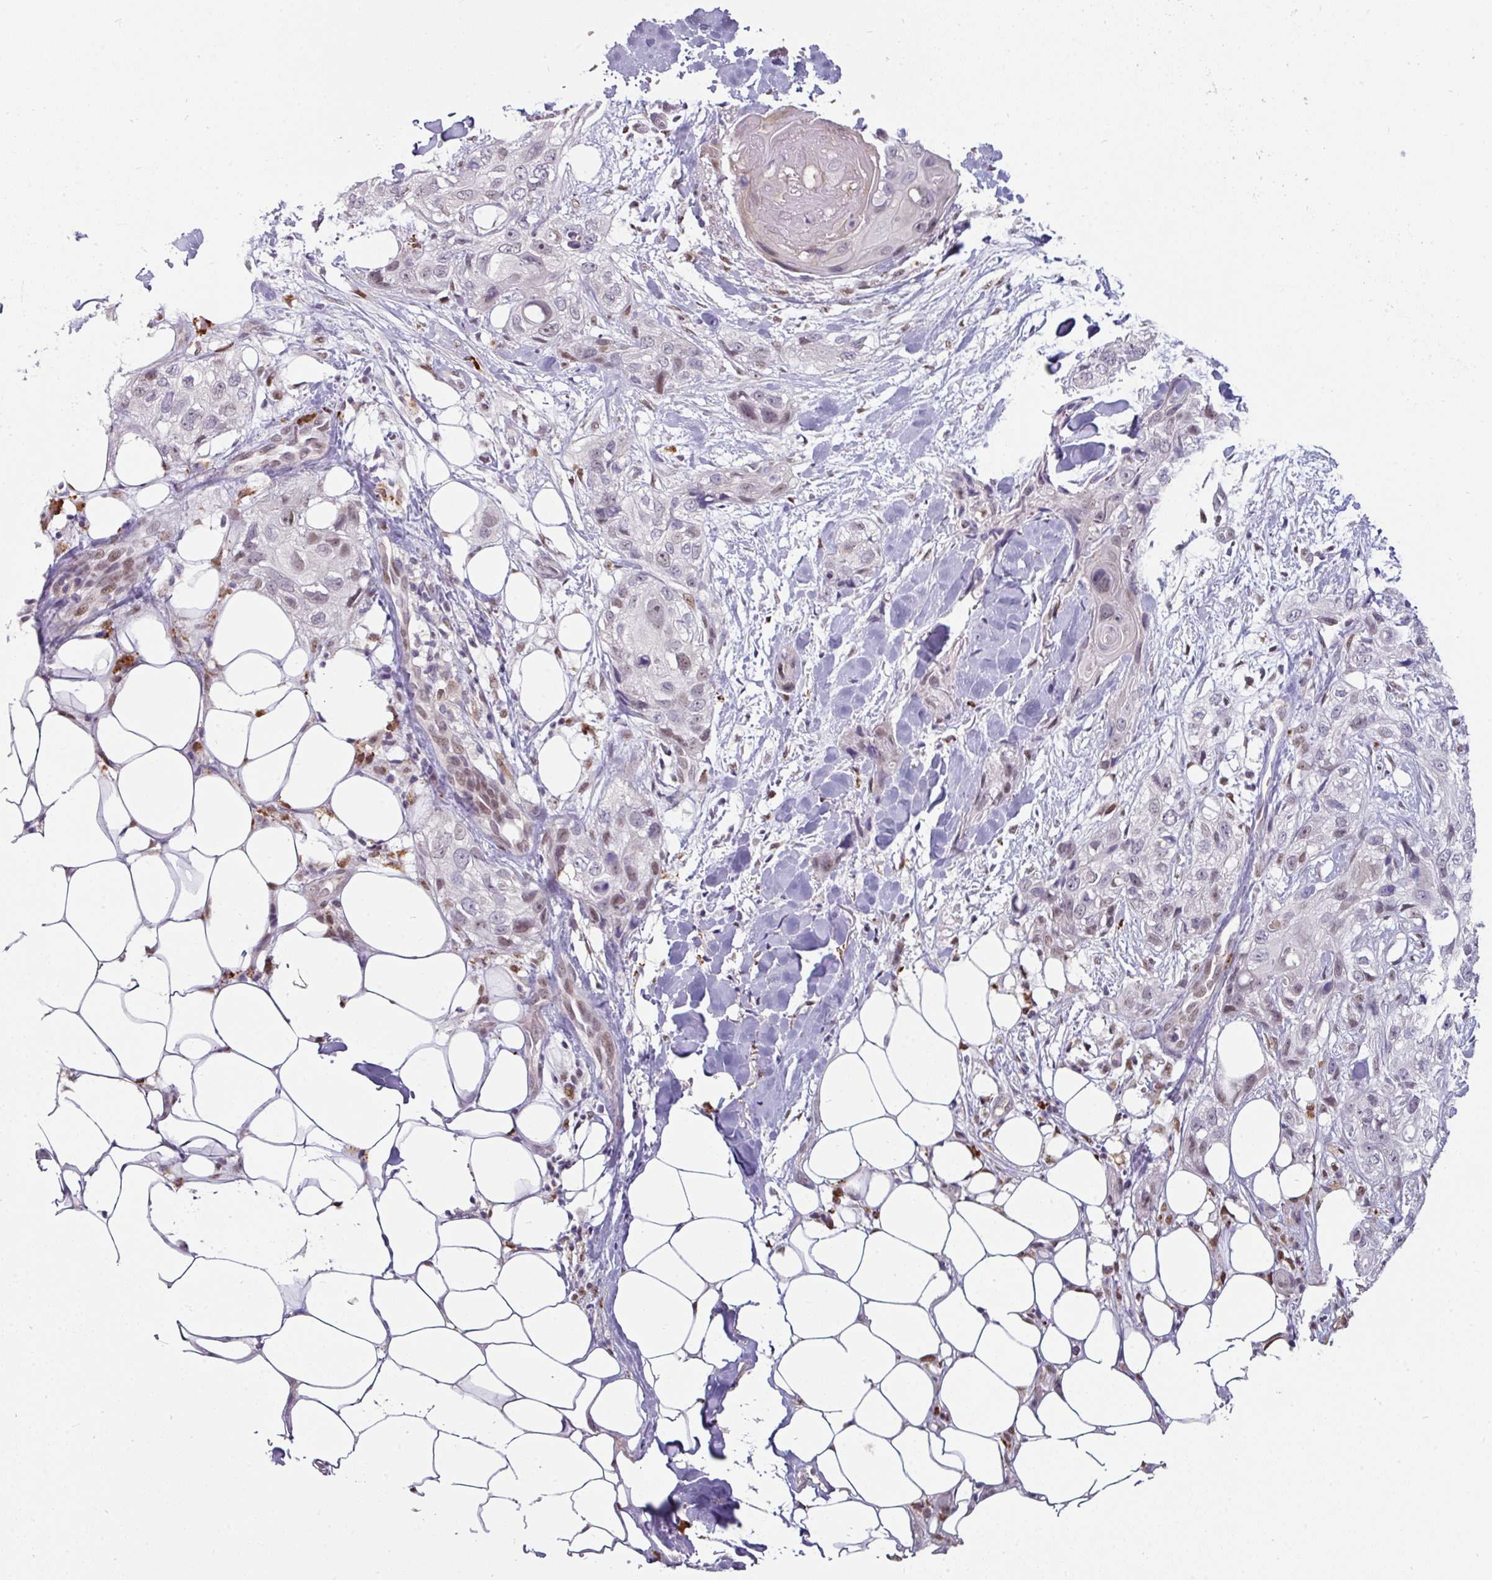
{"staining": {"intensity": "weak", "quantity": "<25%", "location": "nuclear"}, "tissue": "skin cancer", "cell_type": "Tumor cells", "image_type": "cancer", "snomed": [{"axis": "morphology", "description": "Normal tissue, NOS"}, {"axis": "morphology", "description": "Squamous cell carcinoma, NOS"}, {"axis": "topography", "description": "Skin"}], "caption": "High power microscopy photomicrograph of an immunohistochemistry photomicrograph of skin squamous cell carcinoma, revealing no significant staining in tumor cells.", "gene": "SWSAP1", "patient": {"sex": "male", "age": 72}}